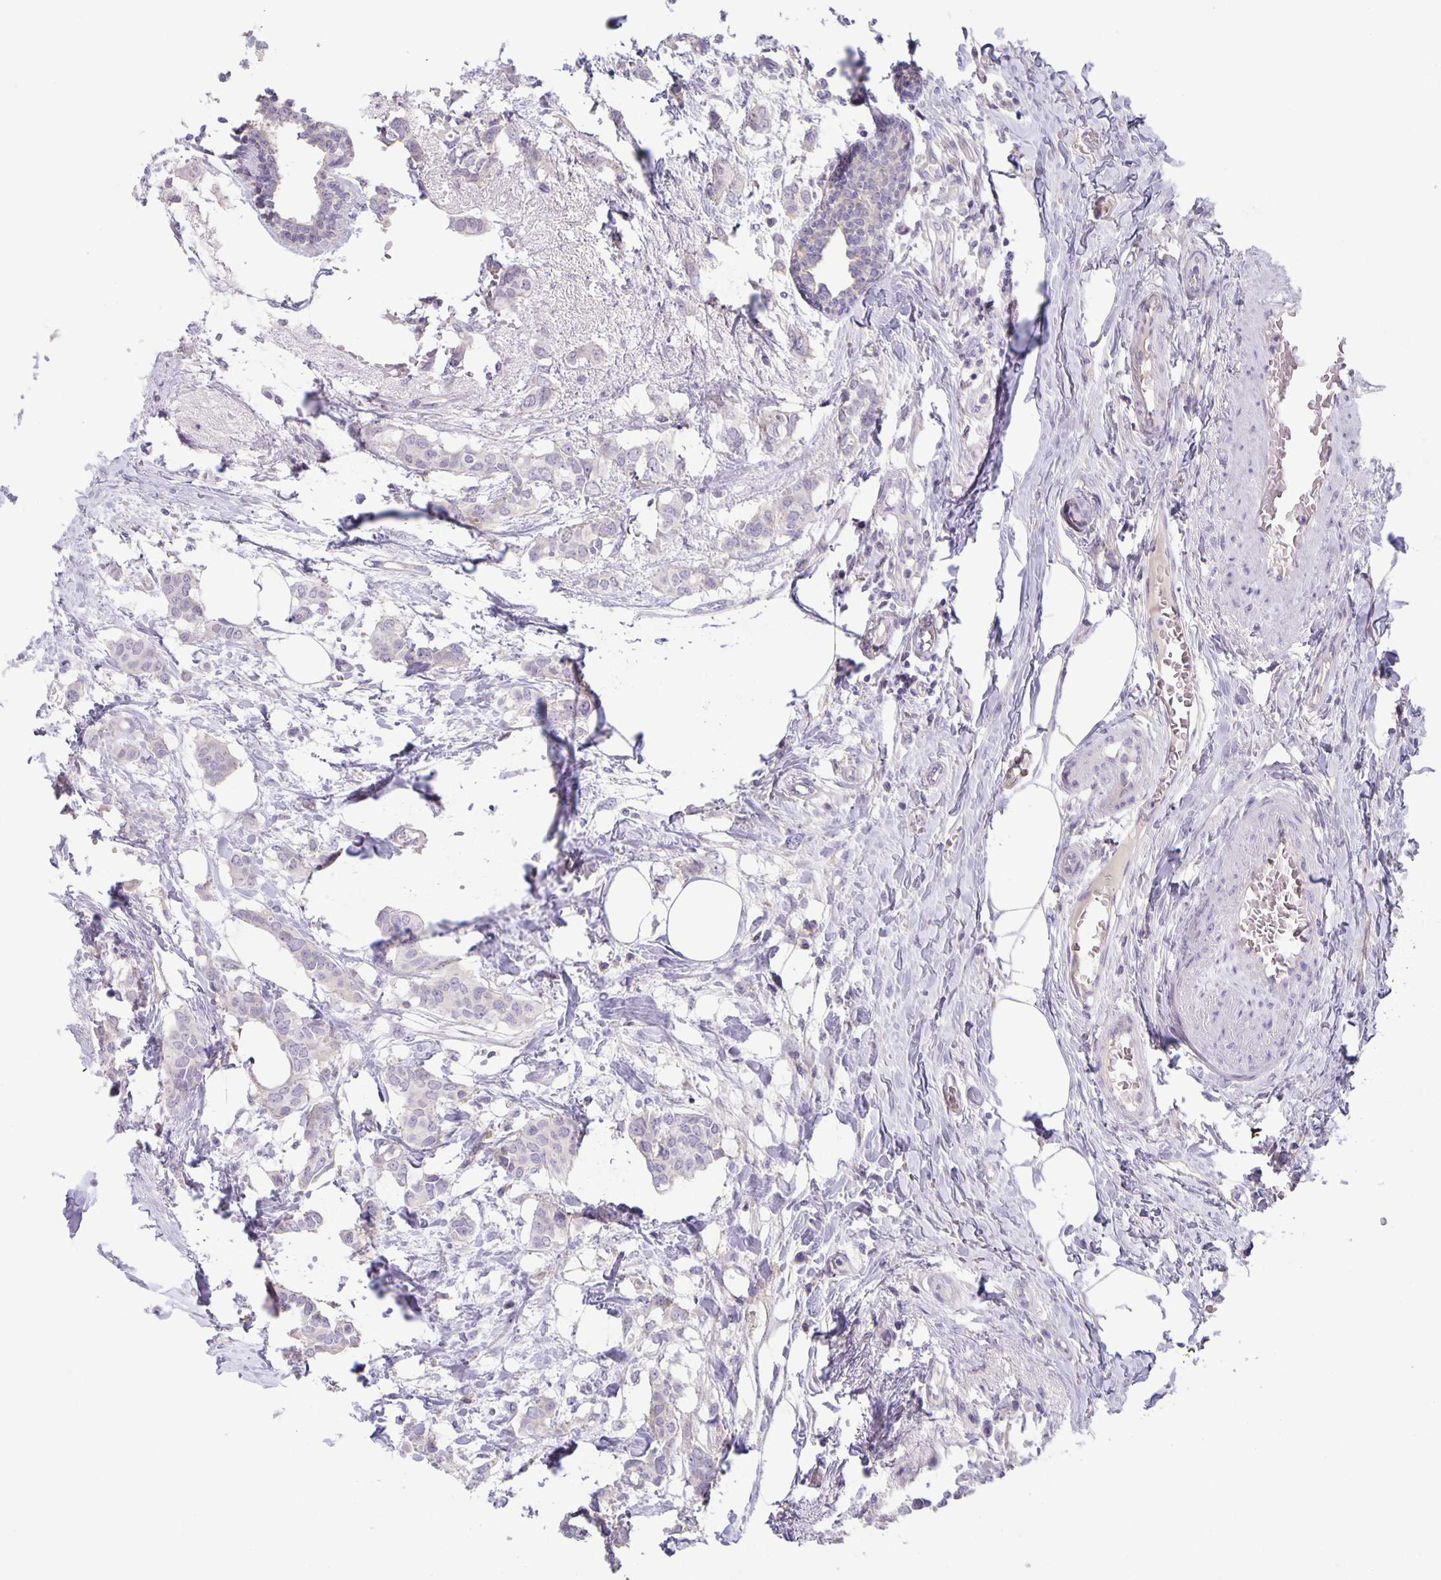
{"staining": {"intensity": "negative", "quantity": "none", "location": "none"}, "tissue": "breast cancer", "cell_type": "Tumor cells", "image_type": "cancer", "snomed": [{"axis": "morphology", "description": "Duct carcinoma"}, {"axis": "topography", "description": "Breast"}], "caption": "Breast infiltrating ductal carcinoma stained for a protein using IHC demonstrates no positivity tumor cells.", "gene": "PTPN3", "patient": {"sex": "female", "age": 62}}